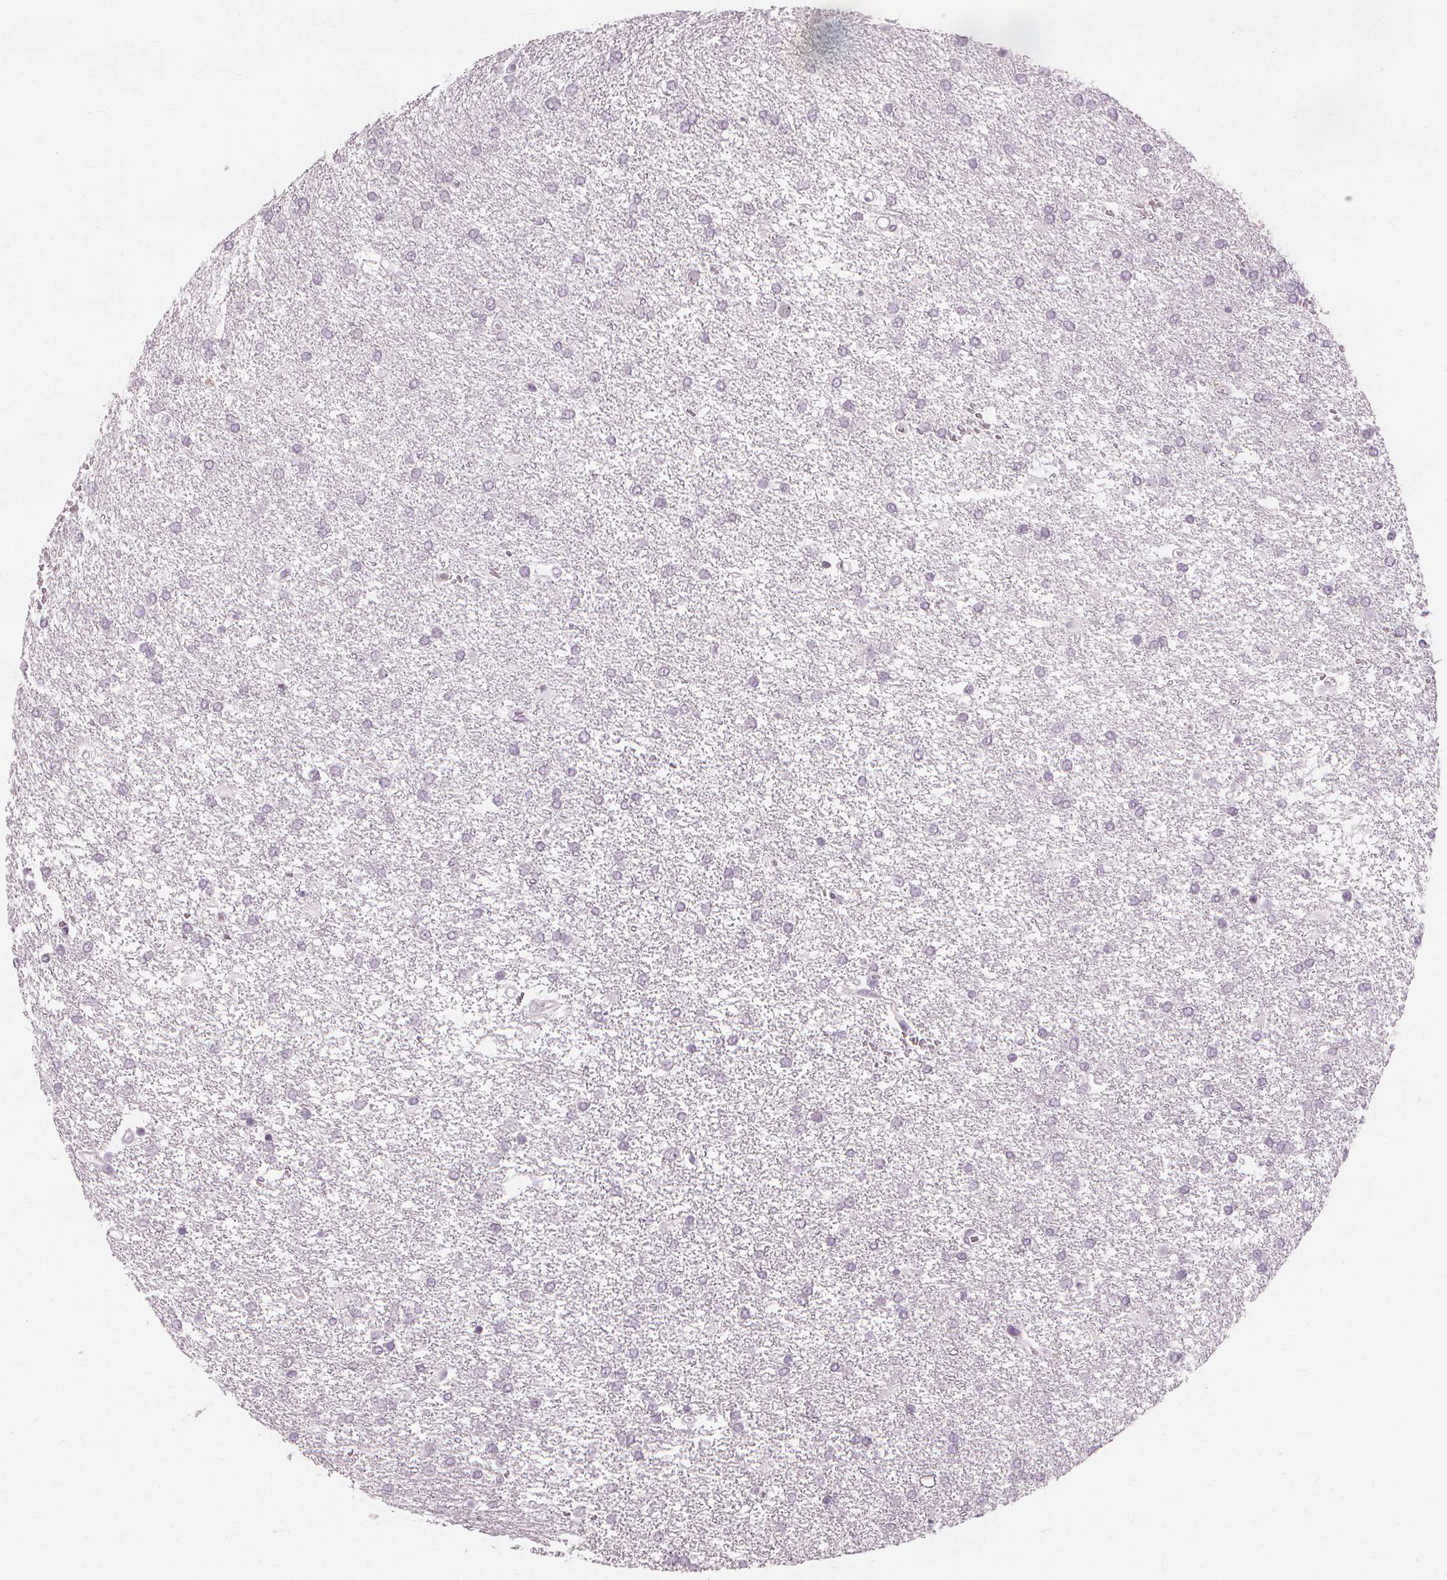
{"staining": {"intensity": "negative", "quantity": "none", "location": "none"}, "tissue": "glioma", "cell_type": "Tumor cells", "image_type": "cancer", "snomed": [{"axis": "morphology", "description": "Glioma, malignant, High grade"}, {"axis": "topography", "description": "Brain"}], "caption": "Tumor cells are negative for protein expression in human glioma.", "gene": "NXPE1", "patient": {"sex": "female", "age": 61}}